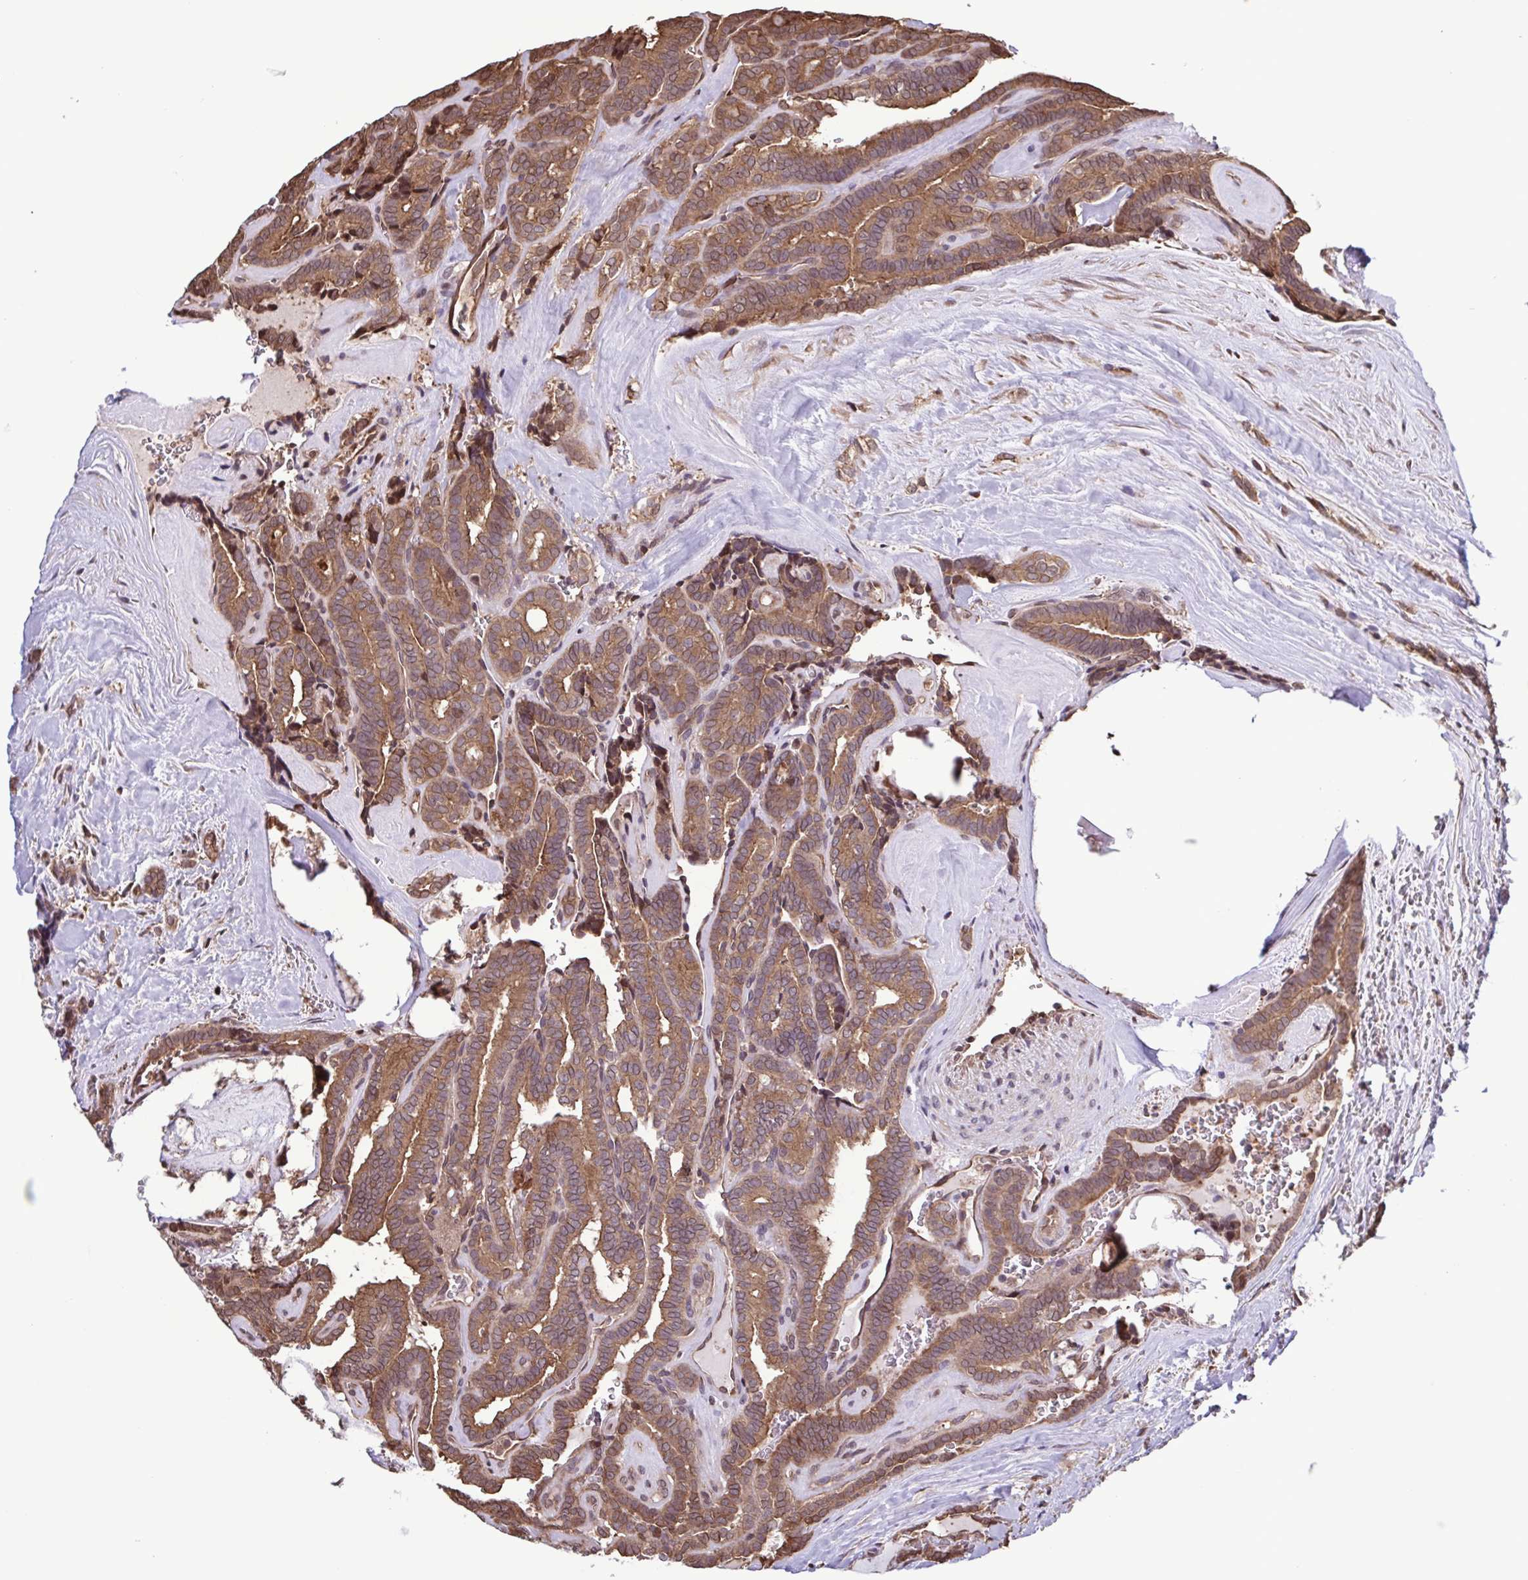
{"staining": {"intensity": "moderate", "quantity": ">75%", "location": "cytoplasmic/membranous"}, "tissue": "thyroid cancer", "cell_type": "Tumor cells", "image_type": "cancer", "snomed": [{"axis": "morphology", "description": "Papillary adenocarcinoma, NOS"}, {"axis": "topography", "description": "Thyroid gland"}], "caption": "IHC (DAB (3,3'-diaminobenzidine)) staining of thyroid cancer (papillary adenocarcinoma) displays moderate cytoplasmic/membranous protein positivity in approximately >75% of tumor cells.", "gene": "SEC63", "patient": {"sex": "female", "age": 21}}